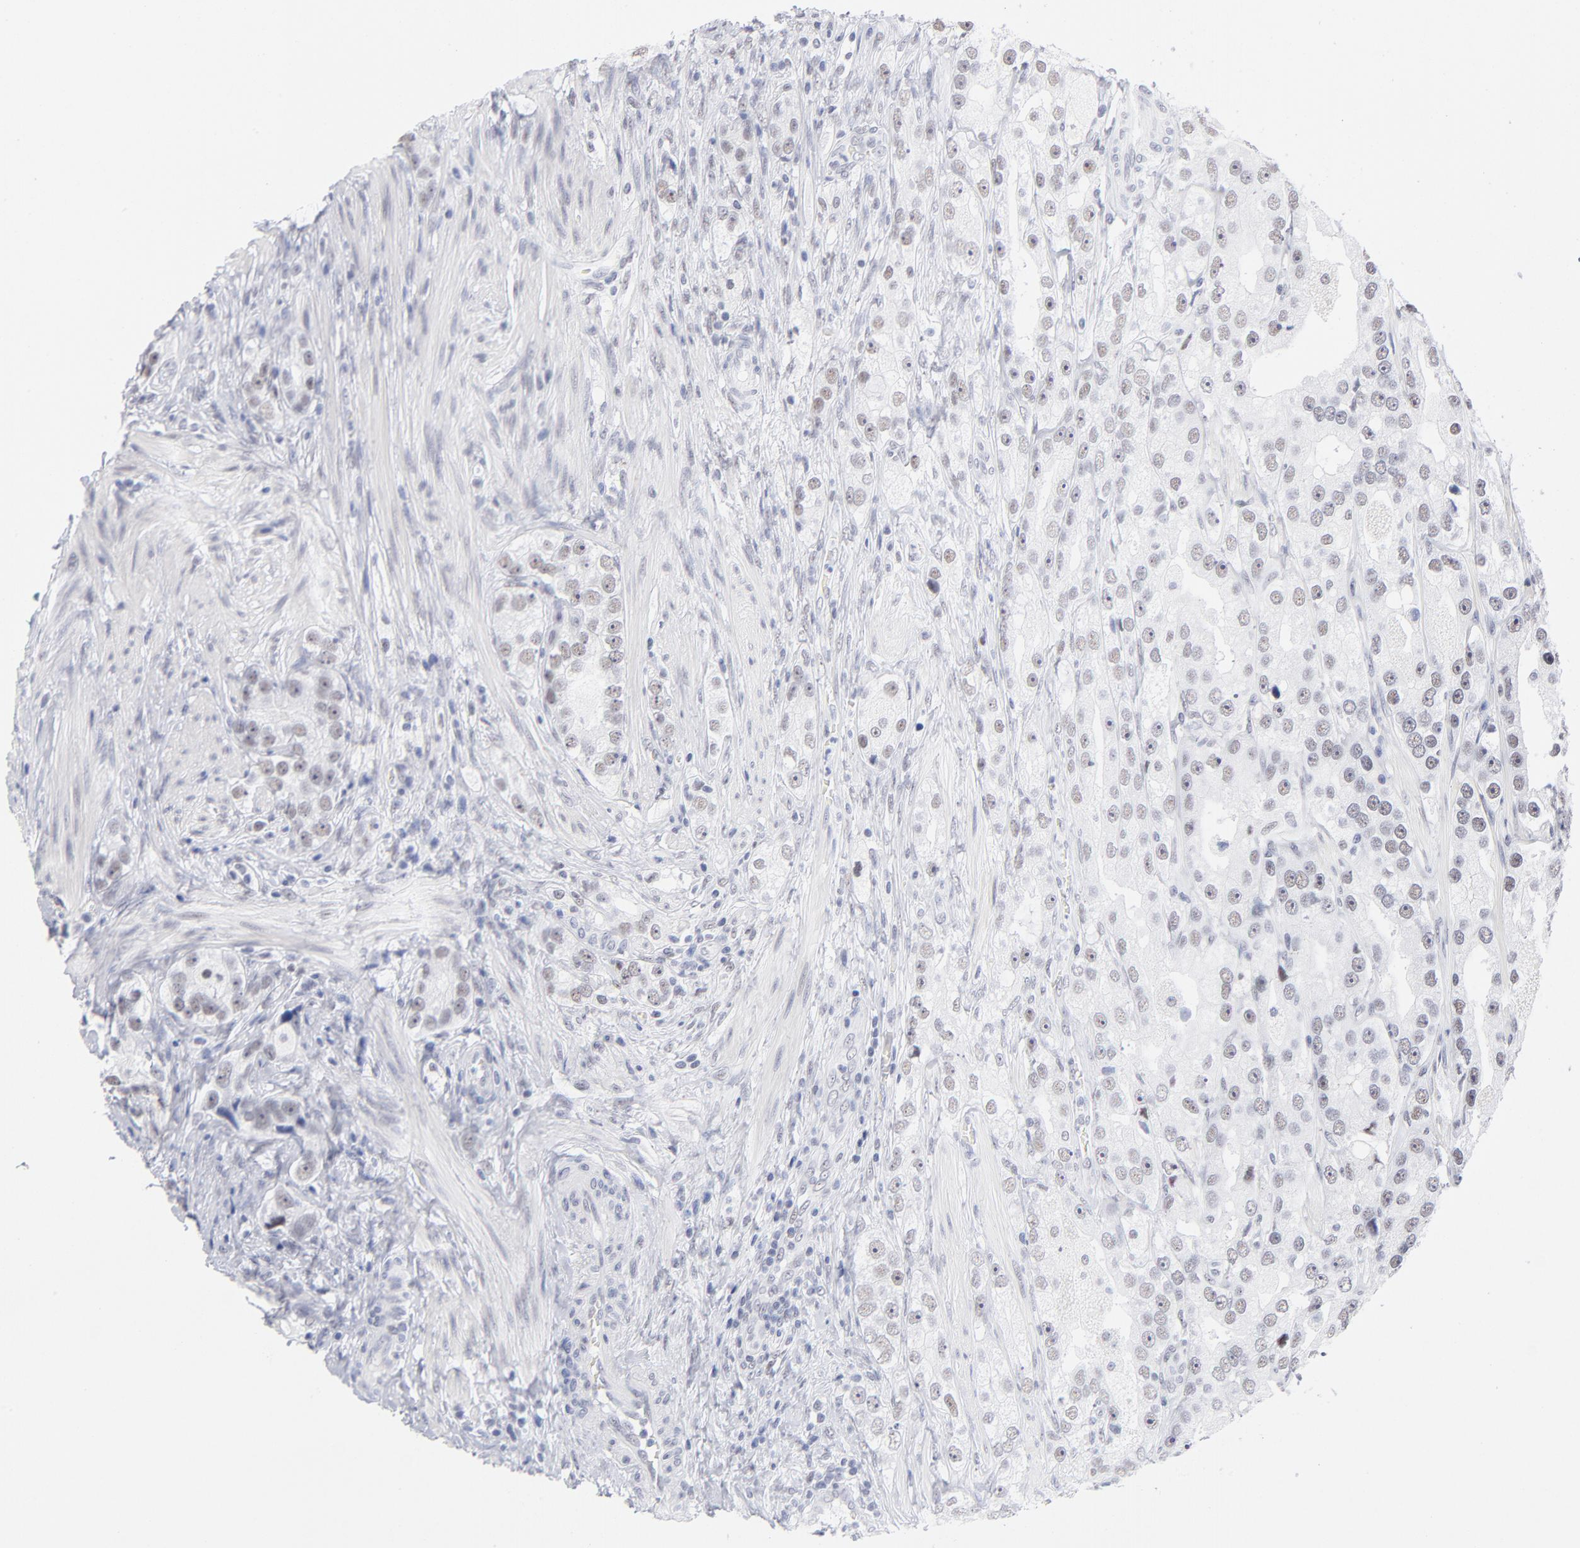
{"staining": {"intensity": "weak", "quantity": "25%-75%", "location": "nuclear"}, "tissue": "prostate cancer", "cell_type": "Tumor cells", "image_type": "cancer", "snomed": [{"axis": "morphology", "description": "Adenocarcinoma, High grade"}, {"axis": "topography", "description": "Prostate"}], "caption": "A brown stain shows weak nuclear staining of a protein in human adenocarcinoma (high-grade) (prostate) tumor cells. (DAB (3,3'-diaminobenzidine) IHC with brightfield microscopy, high magnification).", "gene": "SNRPB", "patient": {"sex": "male", "age": 63}}